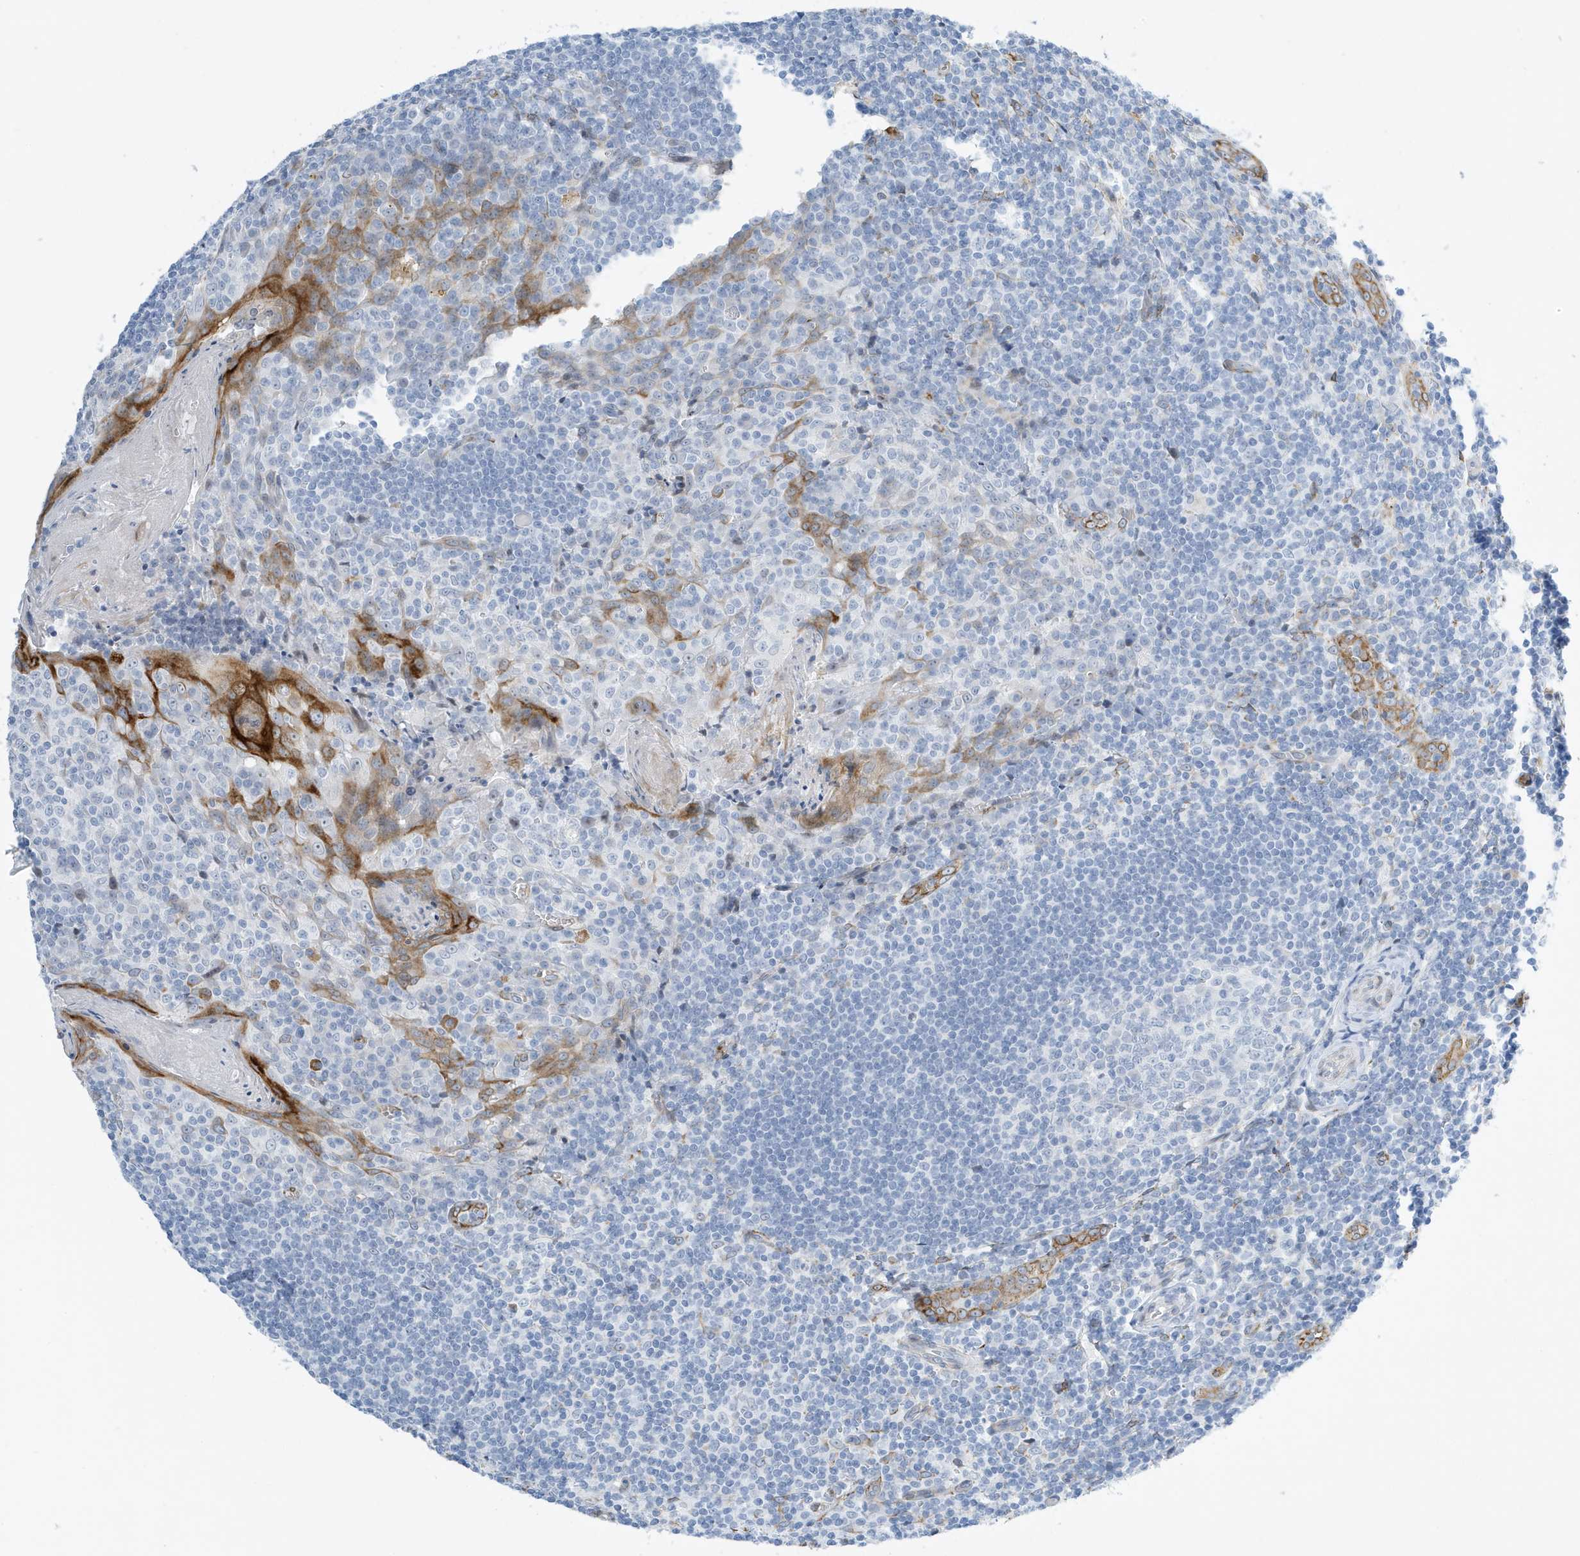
{"staining": {"intensity": "negative", "quantity": "none", "location": "none"}, "tissue": "tonsil", "cell_type": "Germinal center cells", "image_type": "normal", "snomed": [{"axis": "morphology", "description": "Normal tissue, NOS"}, {"axis": "topography", "description": "Tonsil"}], "caption": "Immunohistochemistry micrograph of benign human tonsil stained for a protein (brown), which exhibits no staining in germinal center cells.", "gene": "SEMA3F", "patient": {"sex": "male", "age": 27}}